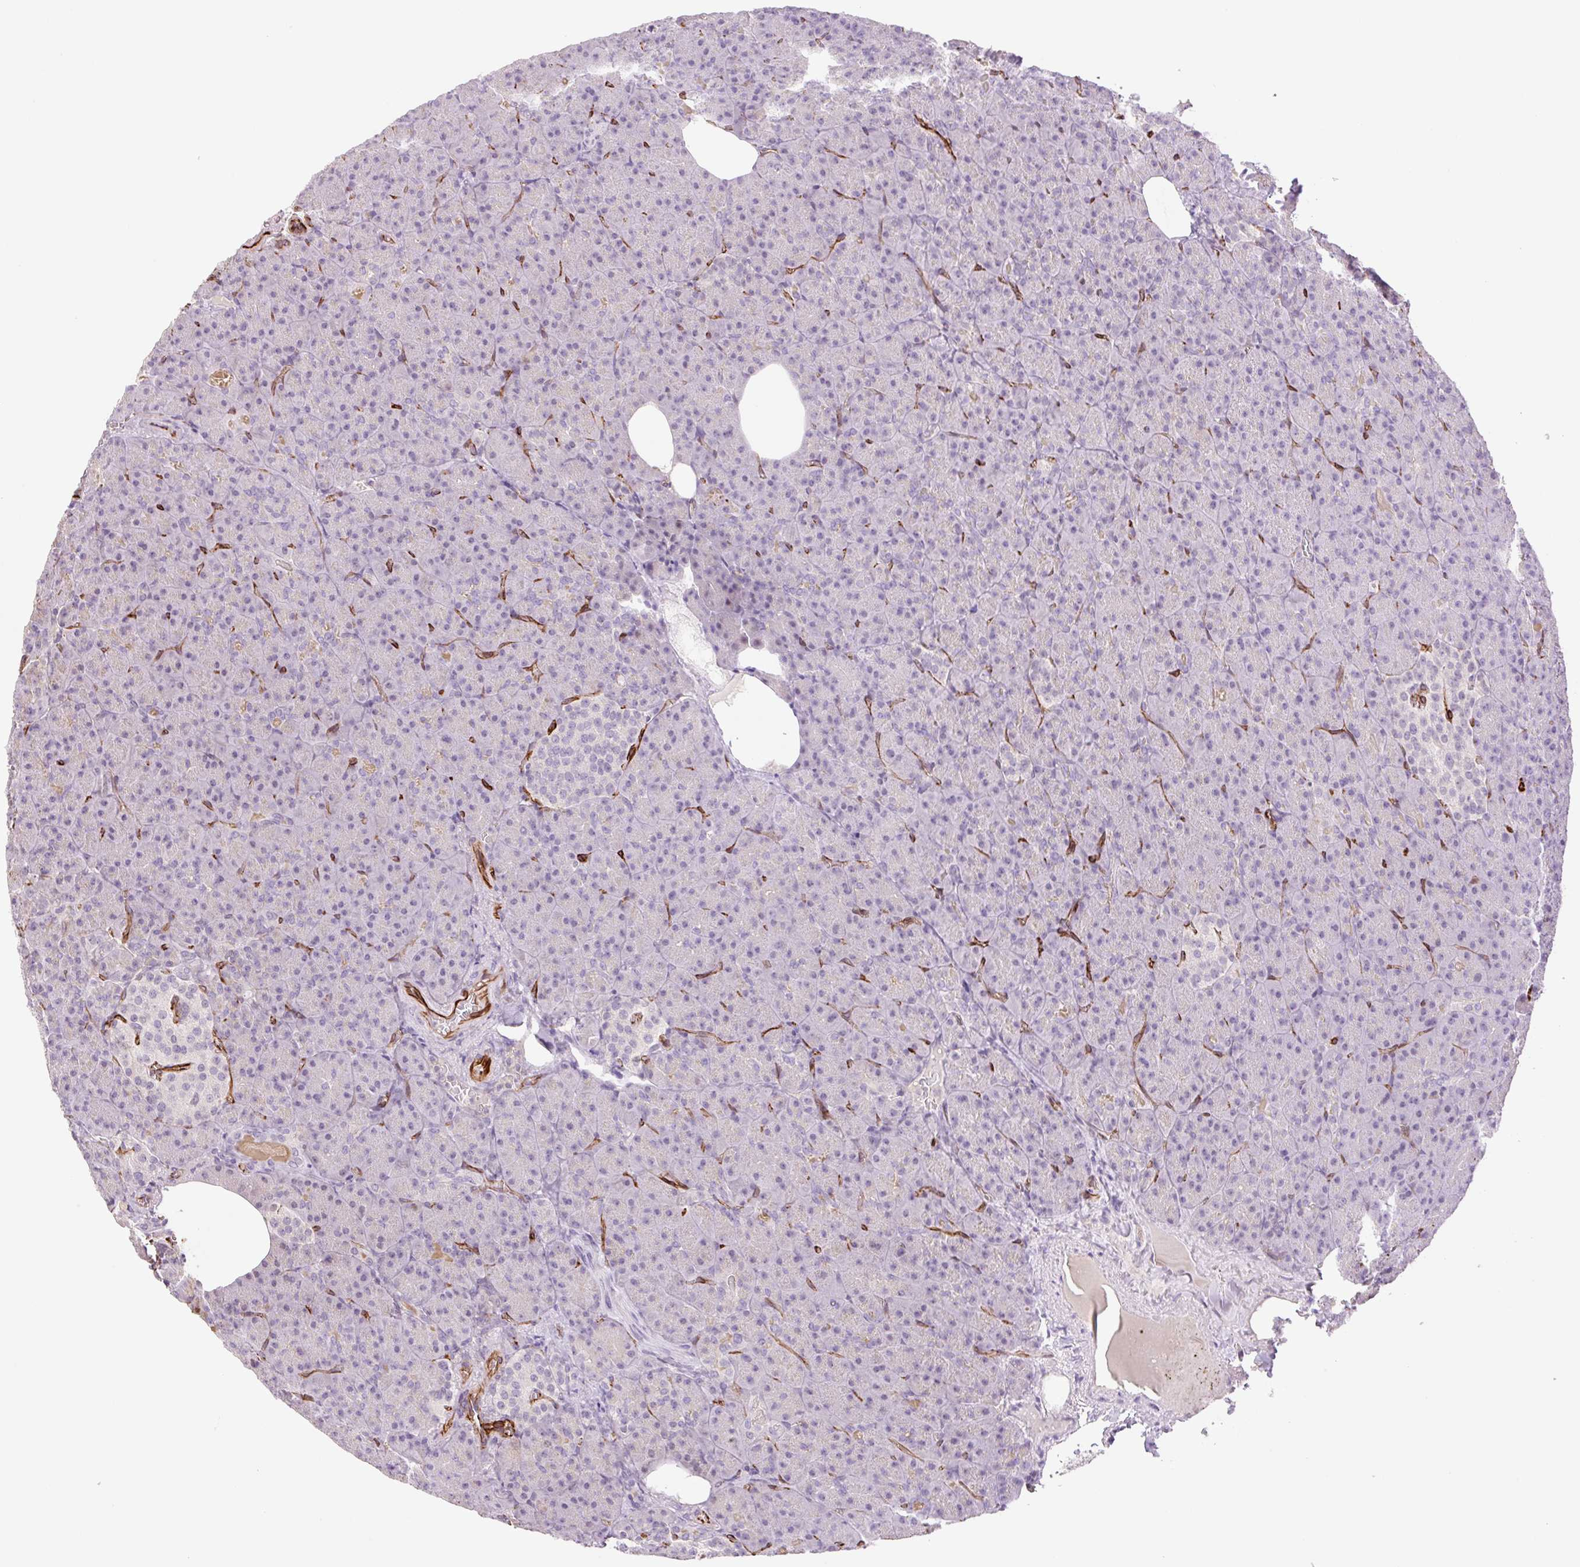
{"staining": {"intensity": "negative", "quantity": "none", "location": "none"}, "tissue": "pancreas", "cell_type": "Exocrine glandular cells", "image_type": "normal", "snomed": [{"axis": "morphology", "description": "Normal tissue, NOS"}, {"axis": "topography", "description": "Pancreas"}], "caption": "This is an immunohistochemistry micrograph of benign pancreas. There is no staining in exocrine glandular cells.", "gene": "ZFYVE21", "patient": {"sex": "female", "age": 74}}